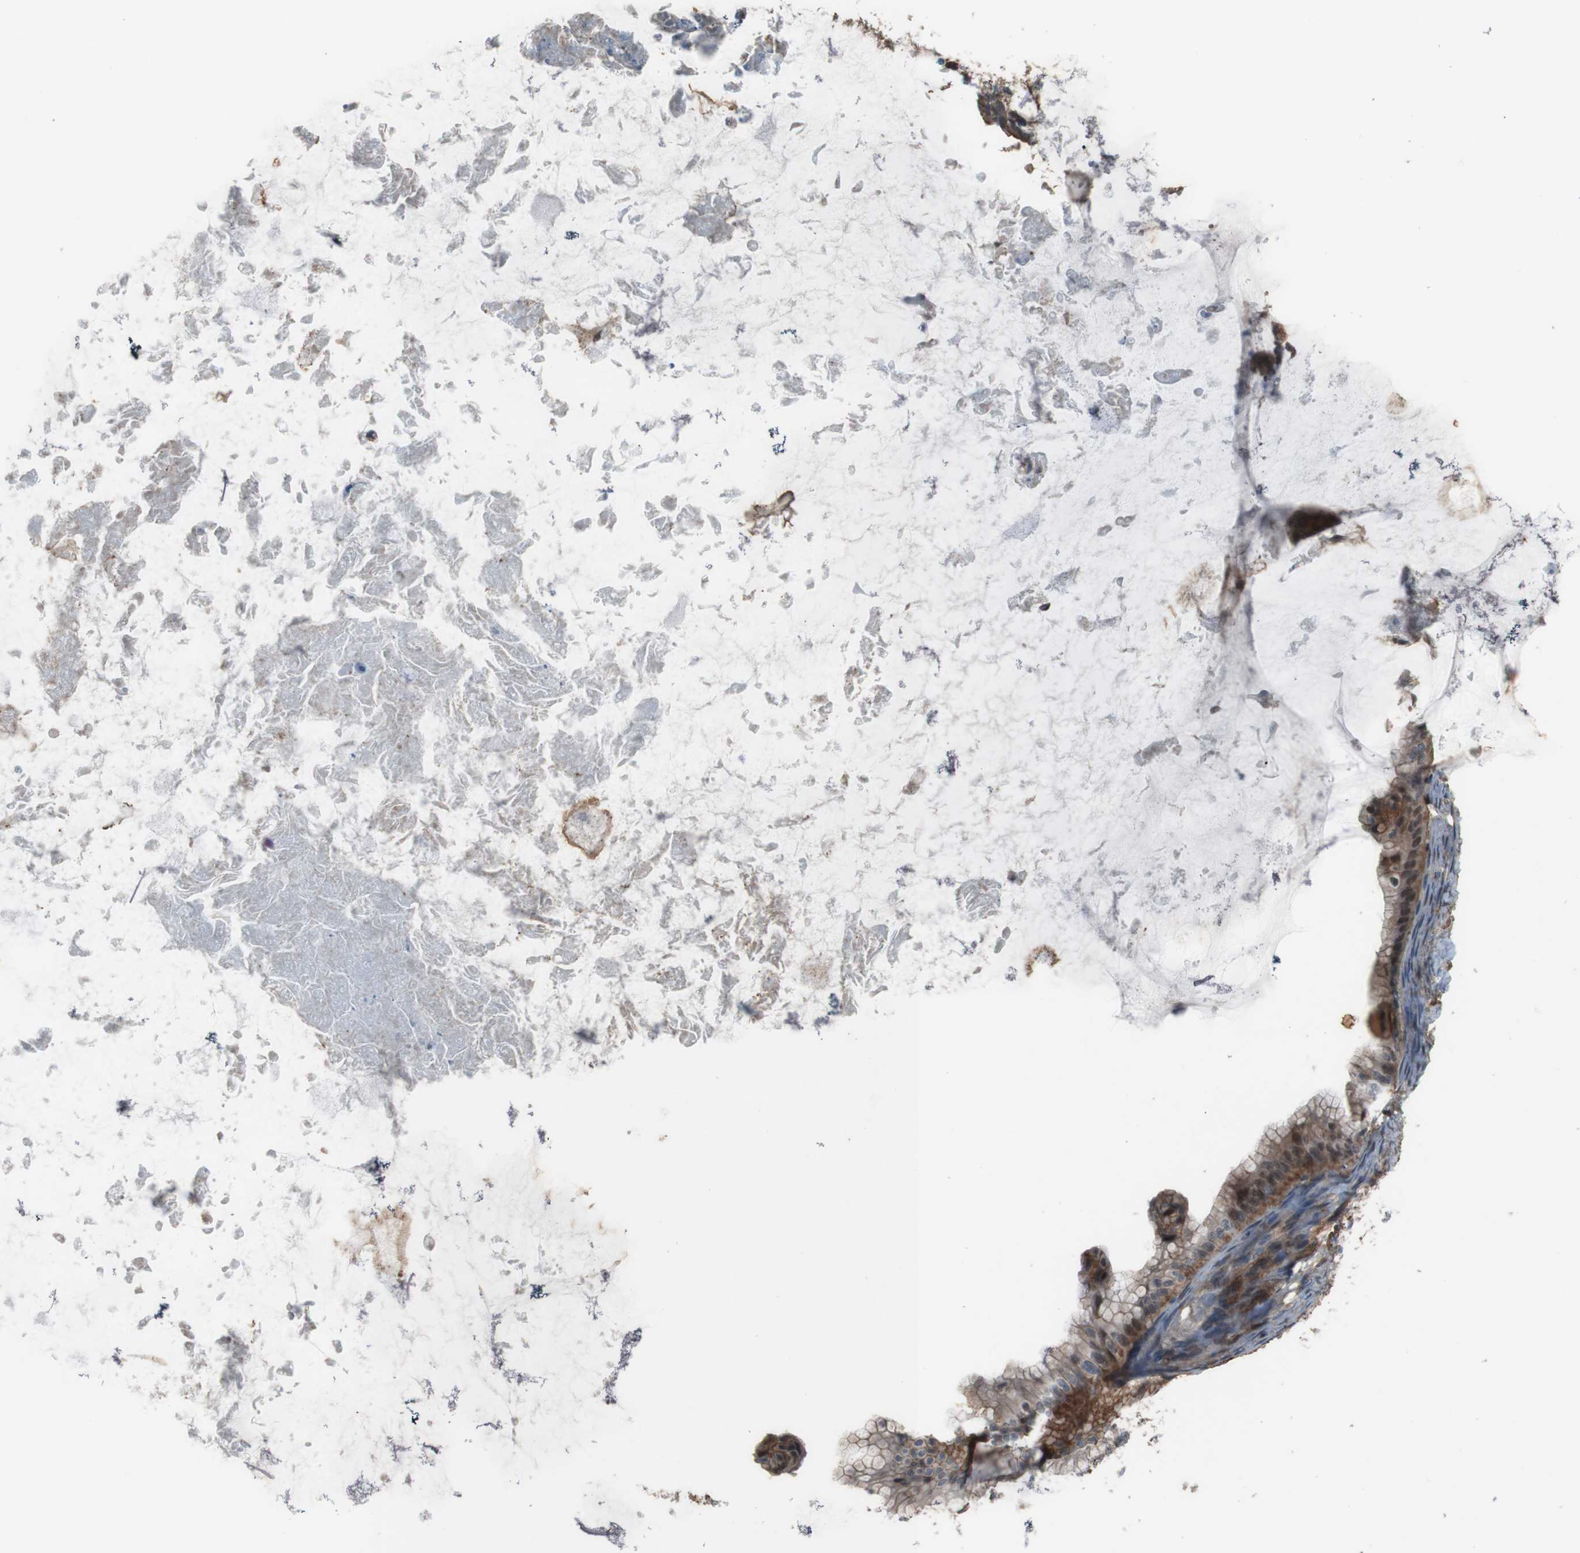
{"staining": {"intensity": "moderate", "quantity": ">75%", "location": "cytoplasmic/membranous"}, "tissue": "ovarian cancer", "cell_type": "Tumor cells", "image_type": "cancer", "snomed": [{"axis": "morphology", "description": "Cystadenocarcinoma, mucinous, NOS"}, {"axis": "topography", "description": "Ovary"}], "caption": "IHC histopathology image of neoplastic tissue: human ovarian cancer (mucinous cystadenocarcinoma) stained using immunohistochemistry (IHC) demonstrates medium levels of moderate protein expression localized specifically in the cytoplasmic/membranous of tumor cells, appearing as a cytoplasmic/membranous brown color.", "gene": "ATP2B1", "patient": {"sex": "female", "age": 61}}